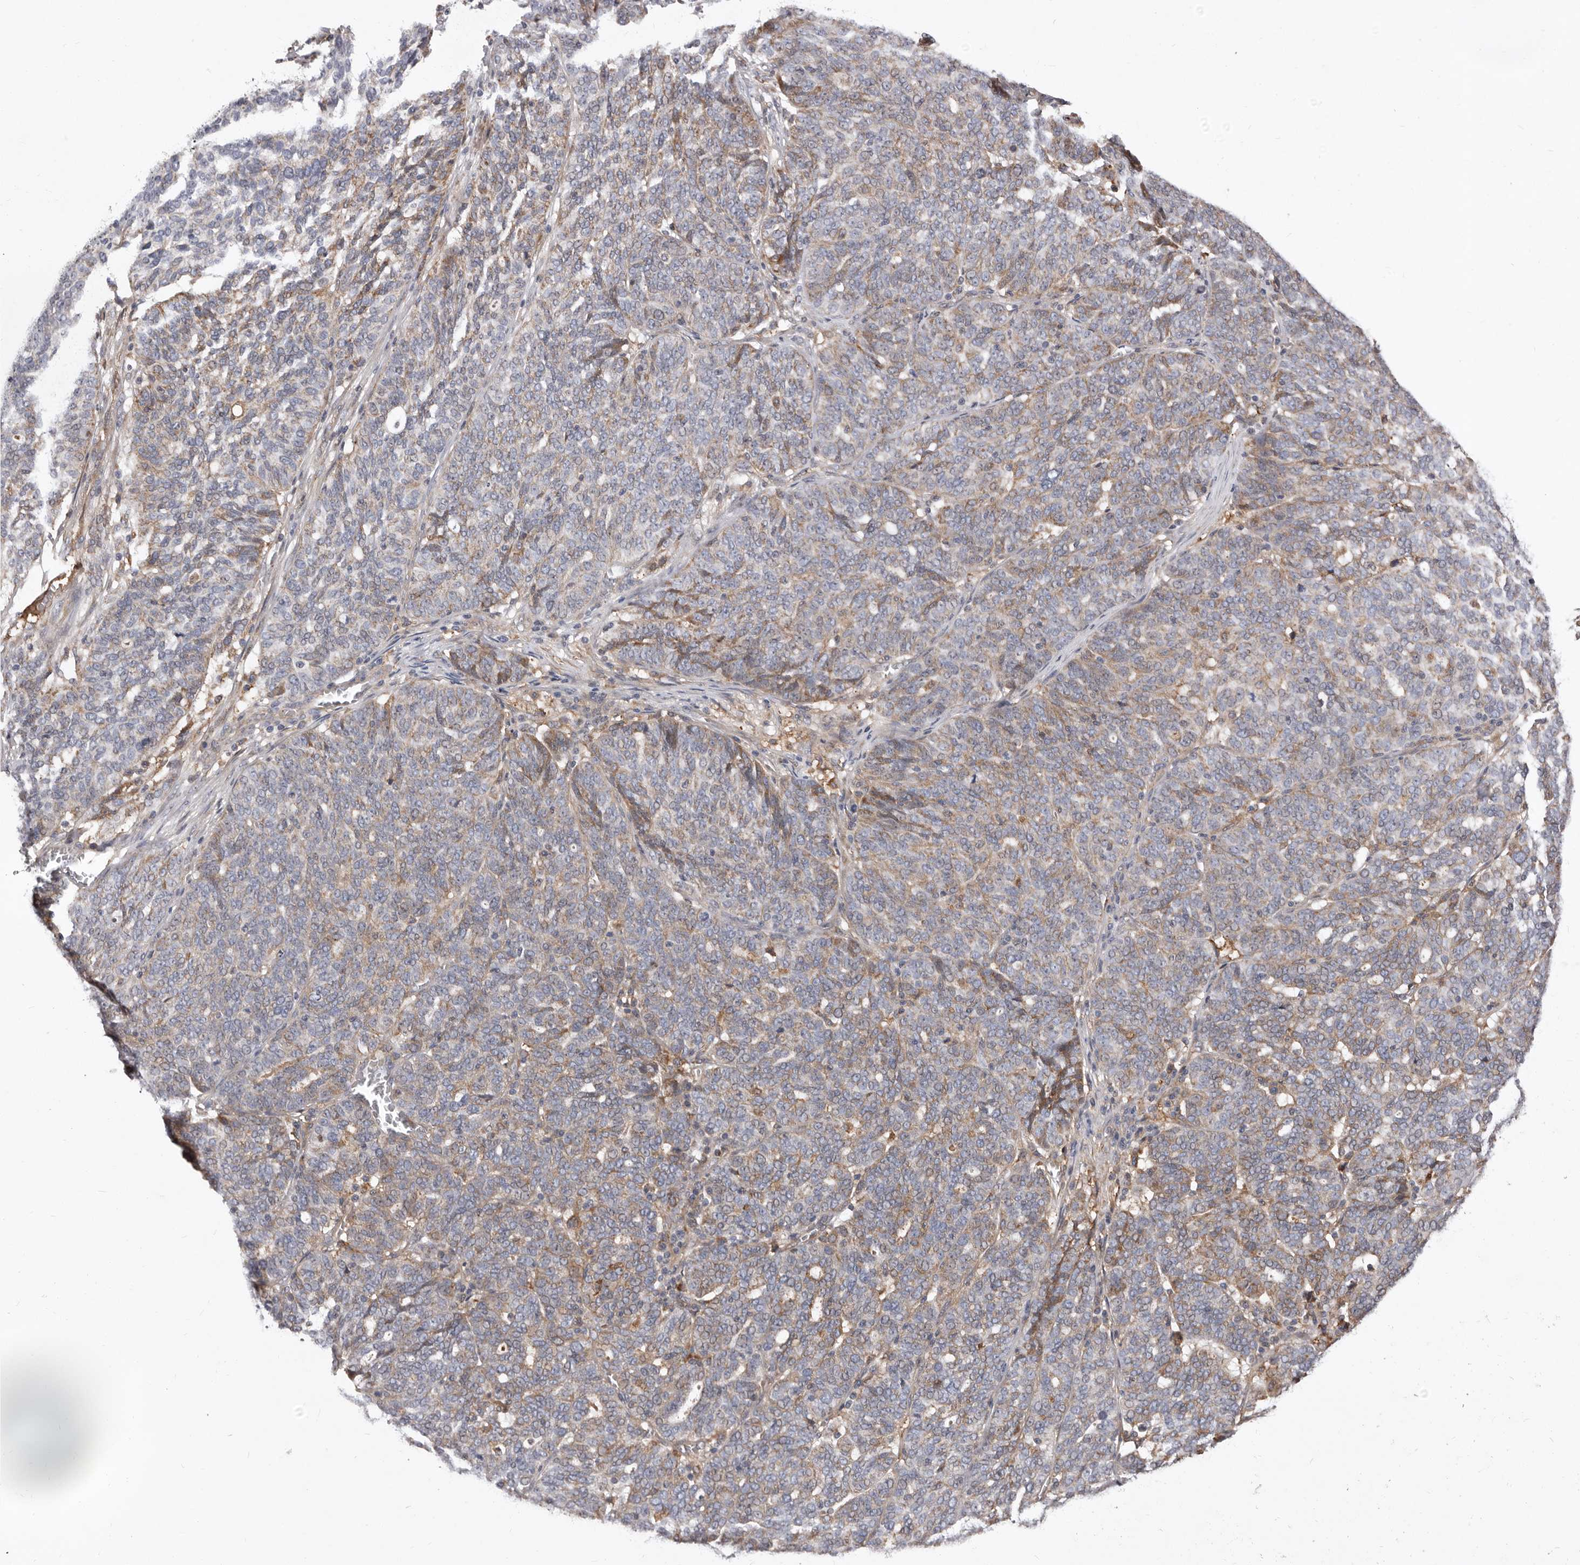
{"staining": {"intensity": "moderate", "quantity": "25%-75%", "location": "cytoplasmic/membranous"}, "tissue": "ovarian cancer", "cell_type": "Tumor cells", "image_type": "cancer", "snomed": [{"axis": "morphology", "description": "Cystadenocarcinoma, serous, NOS"}, {"axis": "topography", "description": "Ovary"}], "caption": "About 25%-75% of tumor cells in ovarian serous cystadenocarcinoma show moderate cytoplasmic/membranous protein staining as visualized by brown immunohistochemical staining.", "gene": "NUBPL", "patient": {"sex": "female", "age": 59}}